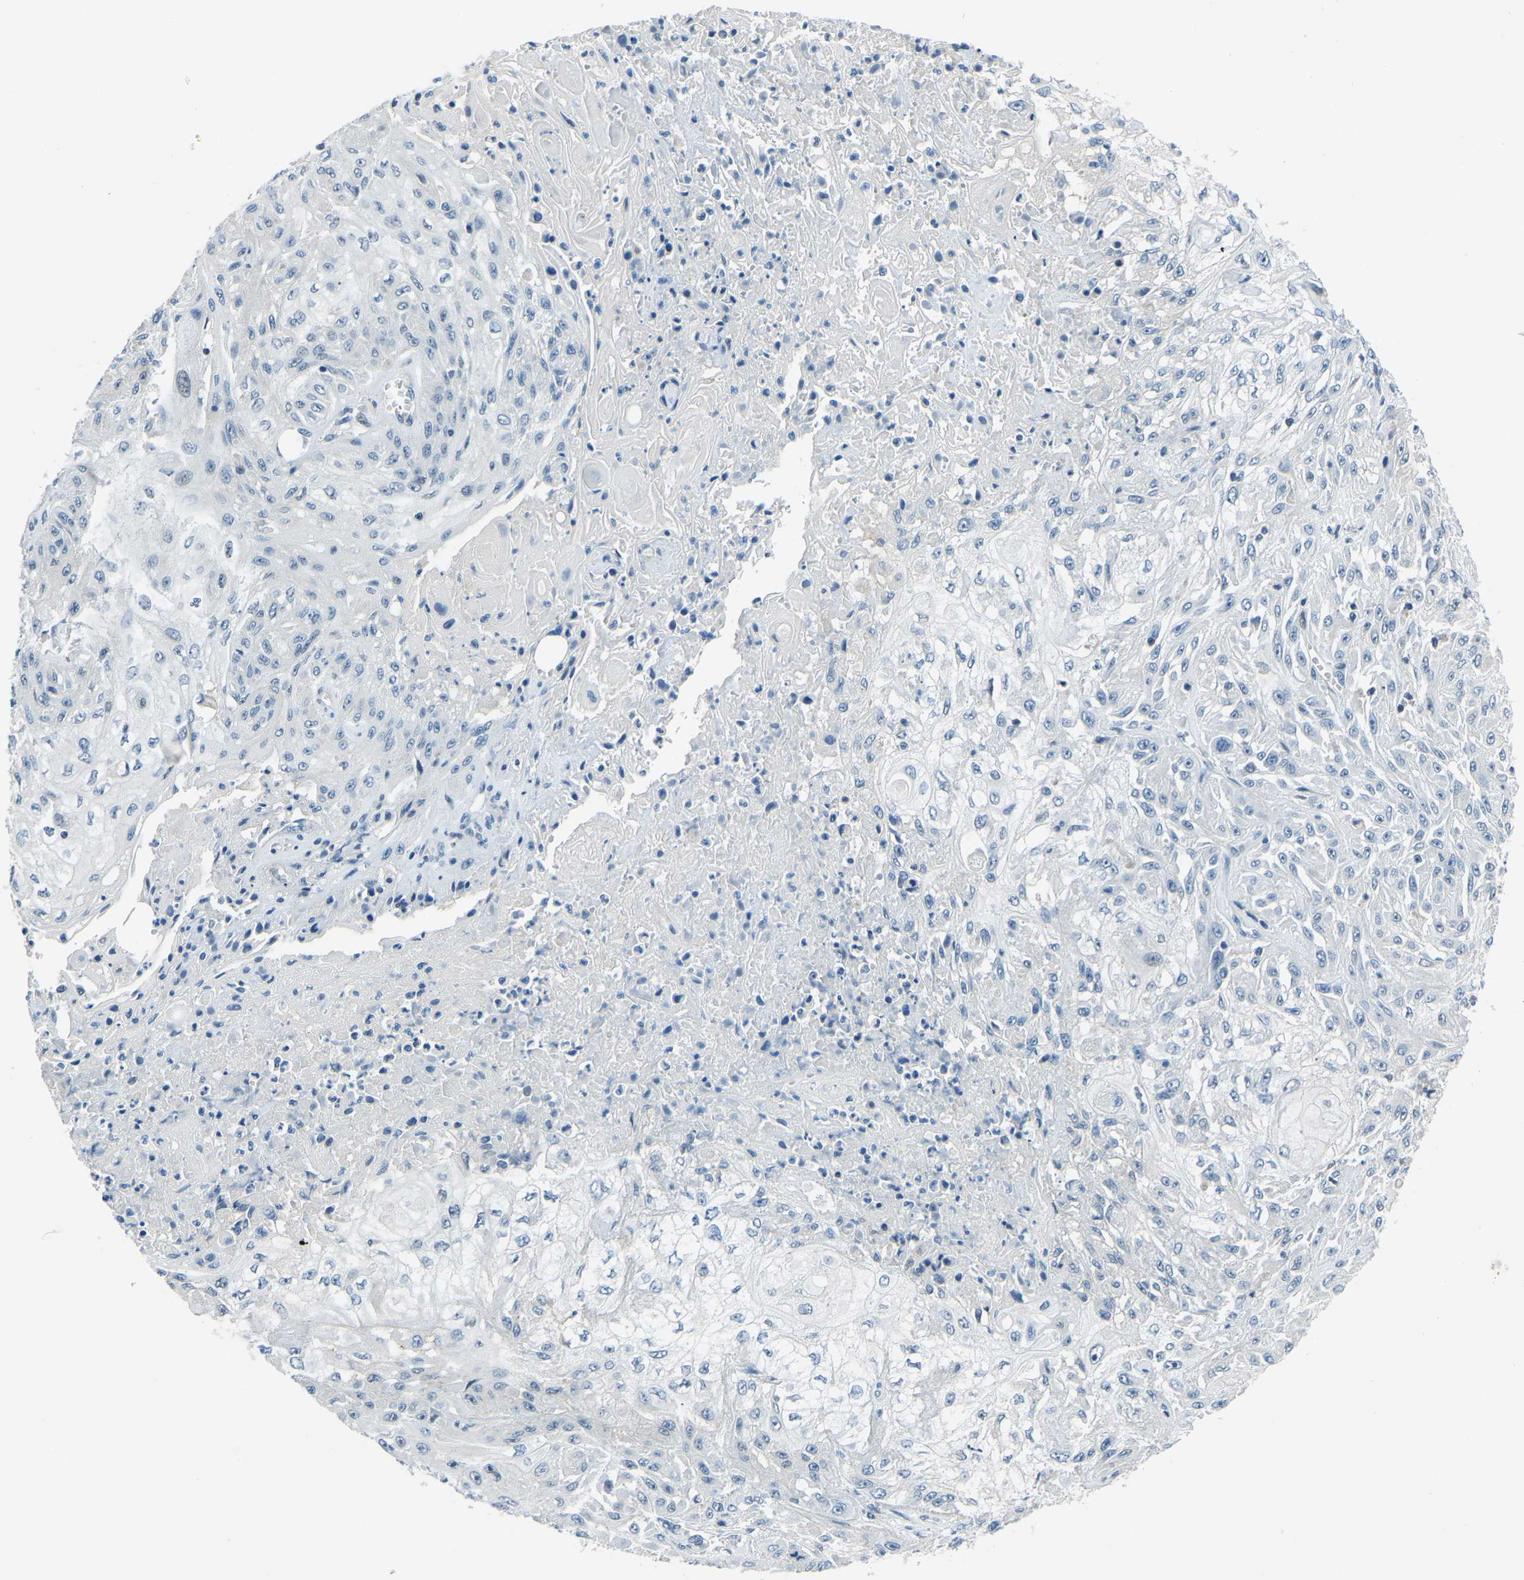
{"staining": {"intensity": "negative", "quantity": "none", "location": "none"}, "tissue": "skin cancer", "cell_type": "Tumor cells", "image_type": "cancer", "snomed": [{"axis": "morphology", "description": "Squamous cell carcinoma, NOS"}, {"axis": "morphology", "description": "Squamous cell carcinoma, metastatic, NOS"}, {"axis": "topography", "description": "Skin"}, {"axis": "topography", "description": "Lymph node"}], "caption": "Skin squamous cell carcinoma was stained to show a protein in brown. There is no significant expression in tumor cells. Nuclei are stained in blue.", "gene": "XIRP1", "patient": {"sex": "male", "age": 75}}